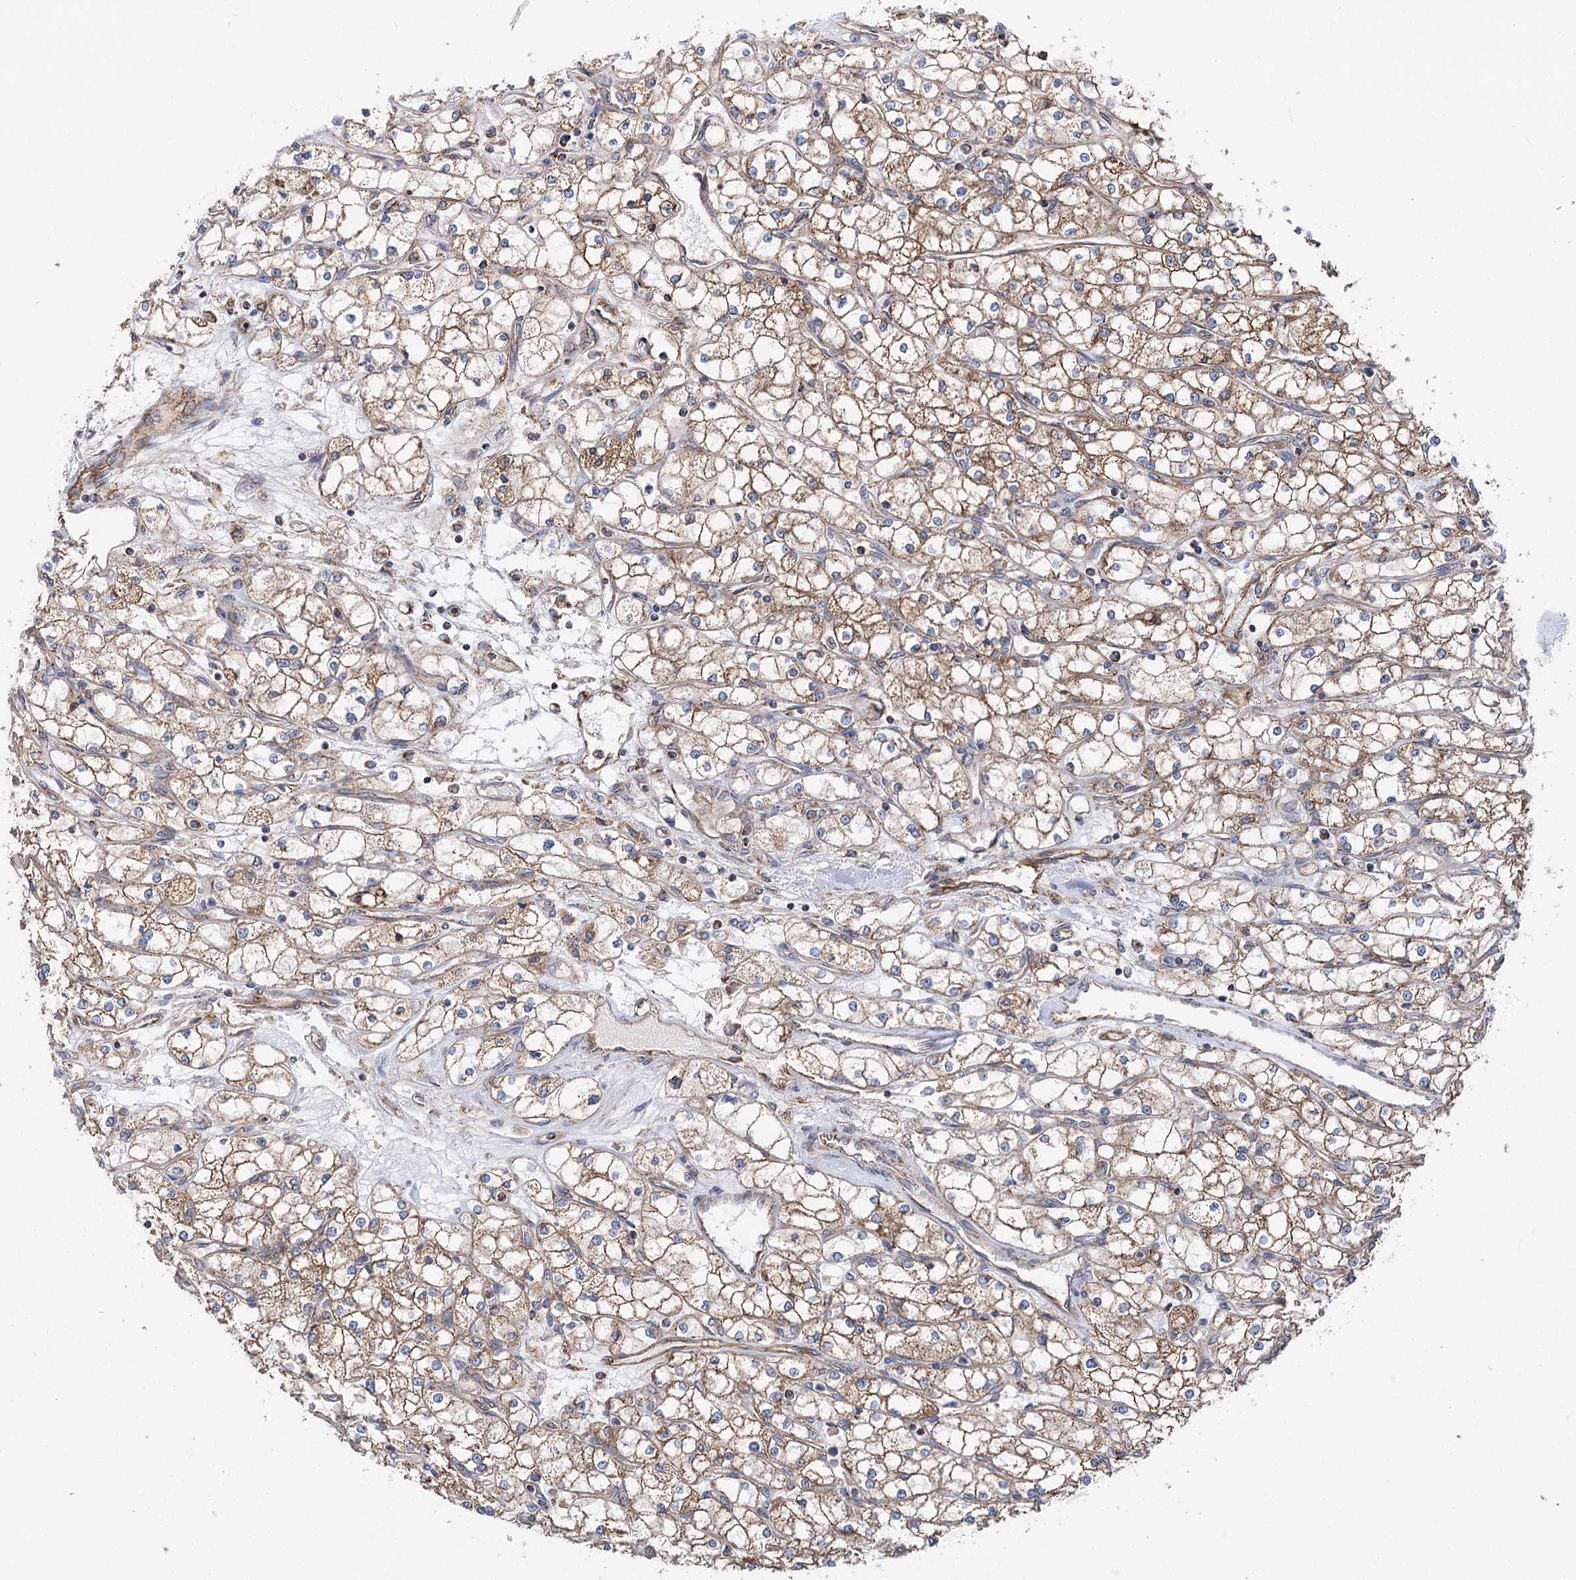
{"staining": {"intensity": "weak", "quantity": ">75%", "location": "cytoplasmic/membranous"}, "tissue": "renal cancer", "cell_type": "Tumor cells", "image_type": "cancer", "snomed": [{"axis": "morphology", "description": "Adenocarcinoma, NOS"}, {"axis": "topography", "description": "Kidney"}], "caption": "Tumor cells display low levels of weak cytoplasmic/membranous staining in approximately >75% of cells in human adenocarcinoma (renal).", "gene": "MSANTD2", "patient": {"sex": "male", "age": 80}}